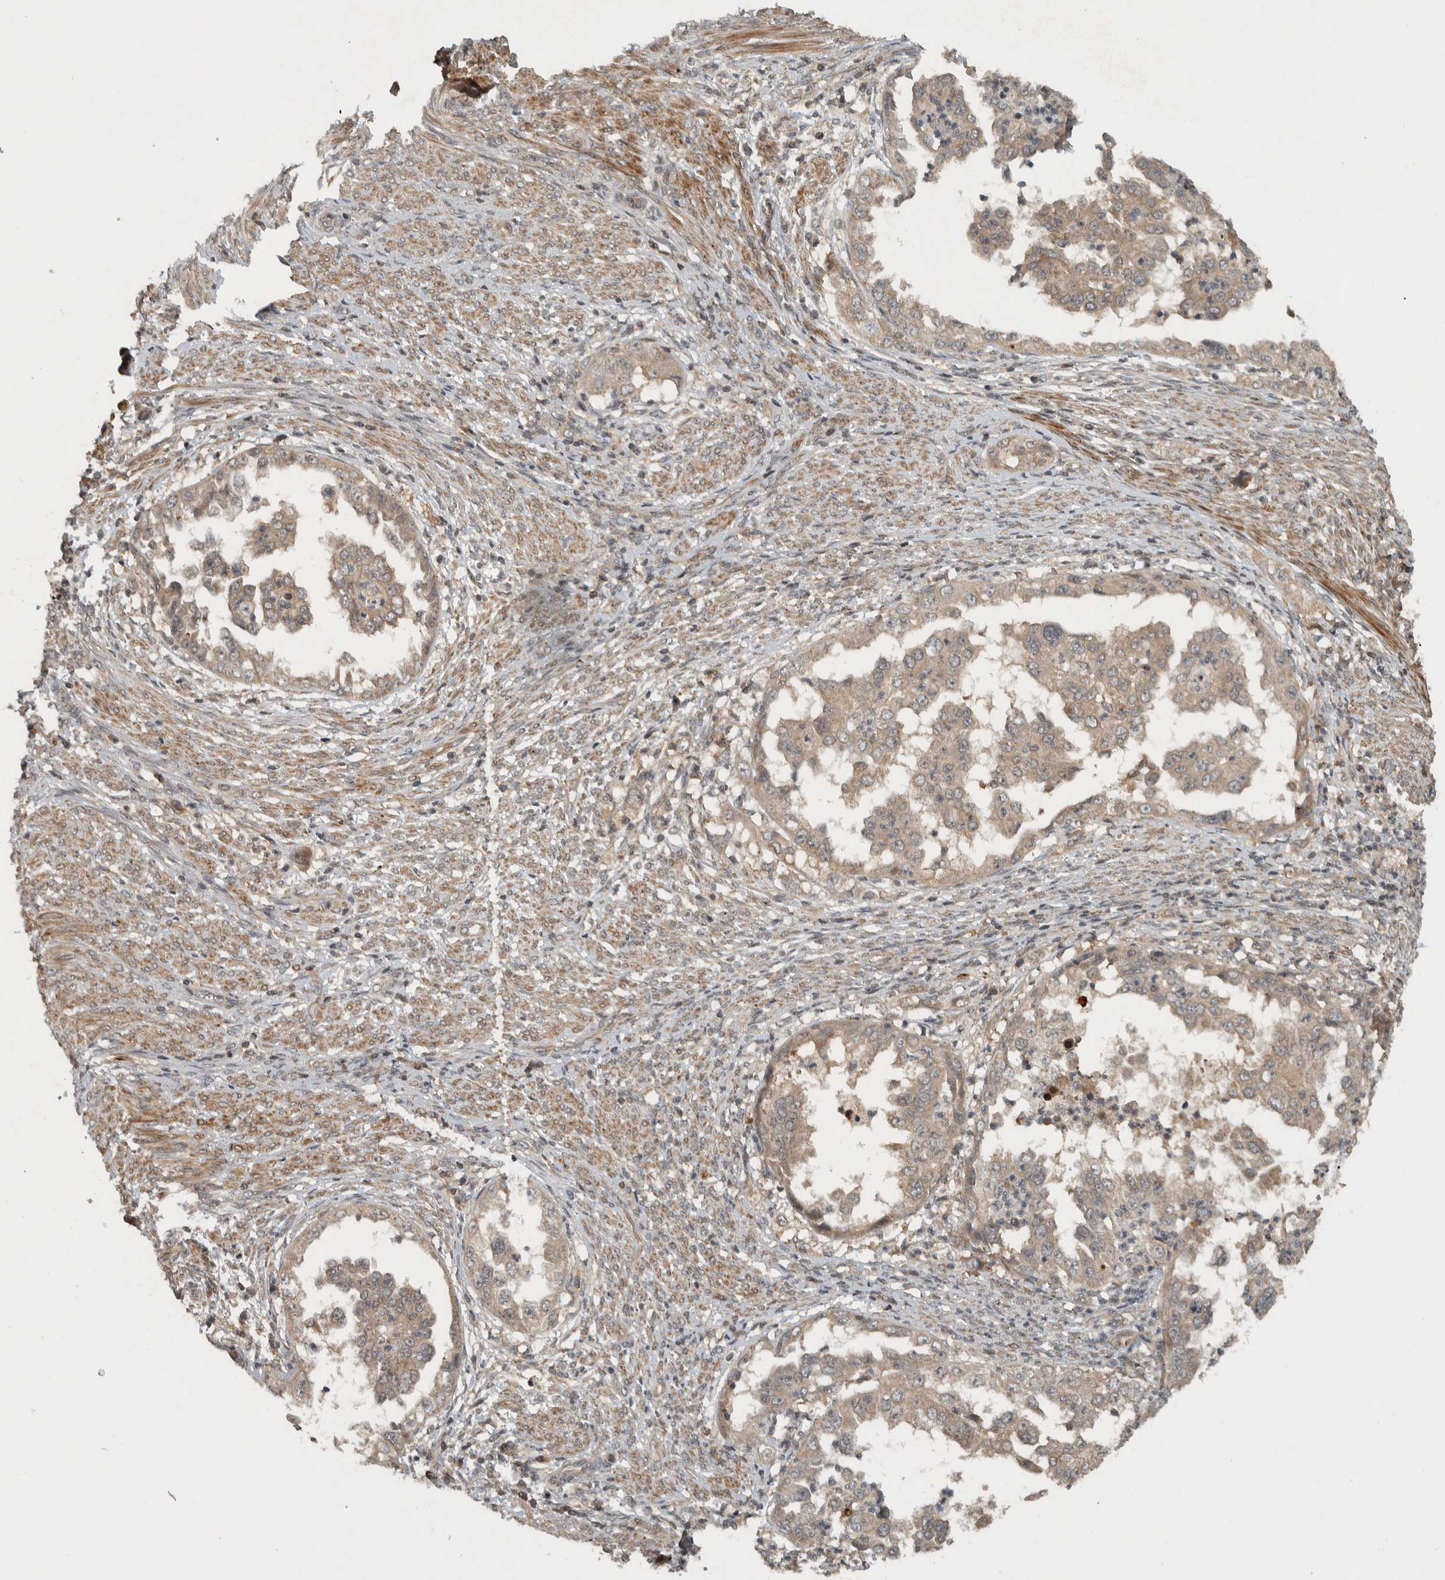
{"staining": {"intensity": "weak", "quantity": ">75%", "location": "cytoplasmic/membranous"}, "tissue": "endometrial cancer", "cell_type": "Tumor cells", "image_type": "cancer", "snomed": [{"axis": "morphology", "description": "Adenocarcinoma, NOS"}, {"axis": "topography", "description": "Endometrium"}], "caption": "A low amount of weak cytoplasmic/membranous positivity is seen in about >75% of tumor cells in endometrial cancer tissue.", "gene": "KIFAP3", "patient": {"sex": "female", "age": 85}}